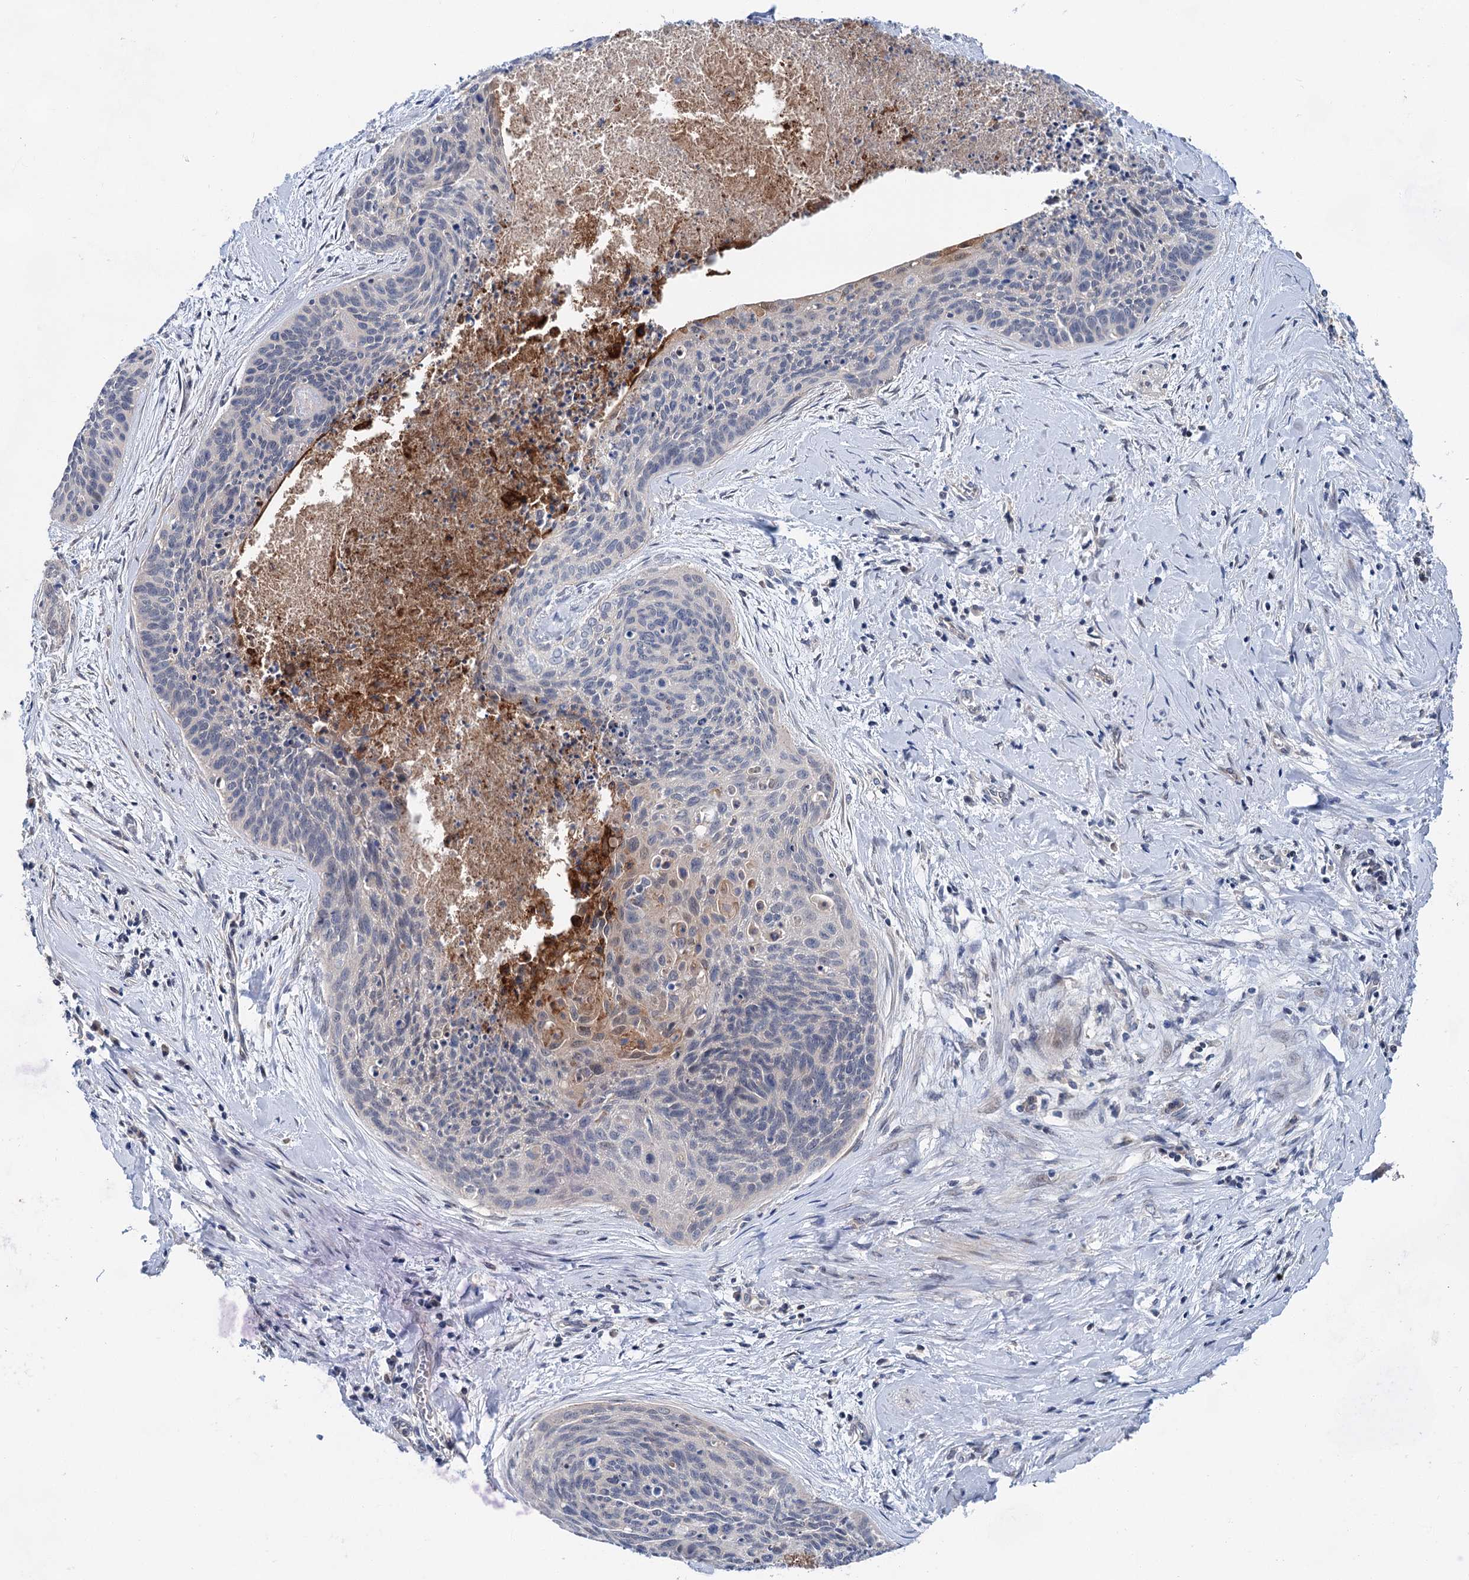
{"staining": {"intensity": "negative", "quantity": "none", "location": "none"}, "tissue": "cervical cancer", "cell_type": "Tumor cells", "image_type": "cancer", "snomed": [{"axis": "morphology", "description": "Squamous cell carcinoma, NOS"}, {"axis": "topography", "description": "Cervix"}], "caption": "A high-resolution micrograph shows immunohistochemistry (IHC) staining of squamous cell carcinoma (cervical), which displays no significant expression in tumor cells.", "gene": "MORN3", "patient": {"sex": "female", "age": 55}}